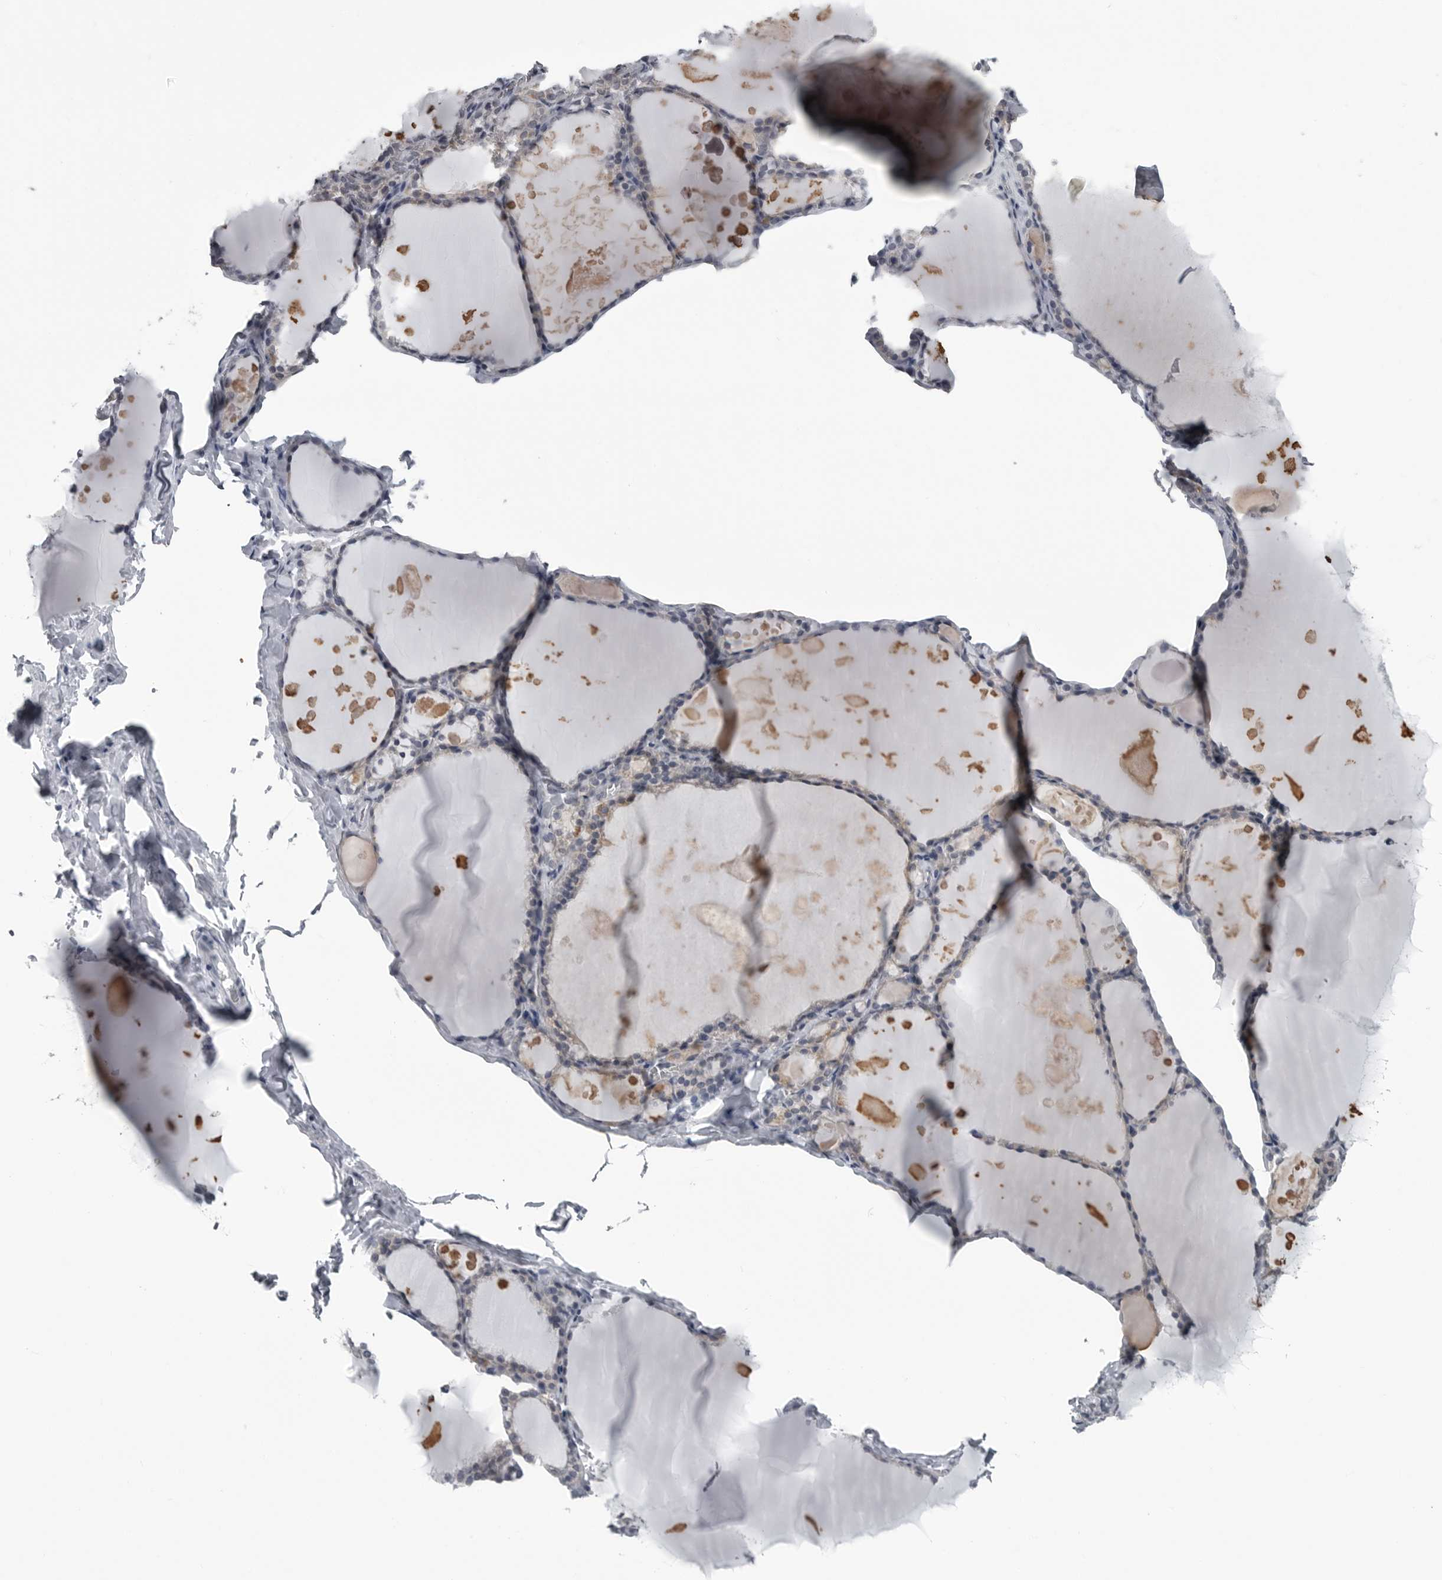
{"staining": {"intensity": "negative", "quantity": "none", "location": "none"}, "tissue": "thyroid gland", "cell_type": "Glandular cells", "image_type": "normal", "snomed": [{"axis": "morphology", "description": "Normal tissue, NOS"}, {"axis": "topography", "description": "Thyroid gland"}], "caption": "Glandular cells show no significant expression in unremarkable thyroid gland. (Stains: DAB immunohistochemistry (IHC) with hematoxylin counter stain, Microscopy: brightfield microscopy at high magnification).", "gene": "MYOC", "patient": {"sex": "male", "age": 56}}